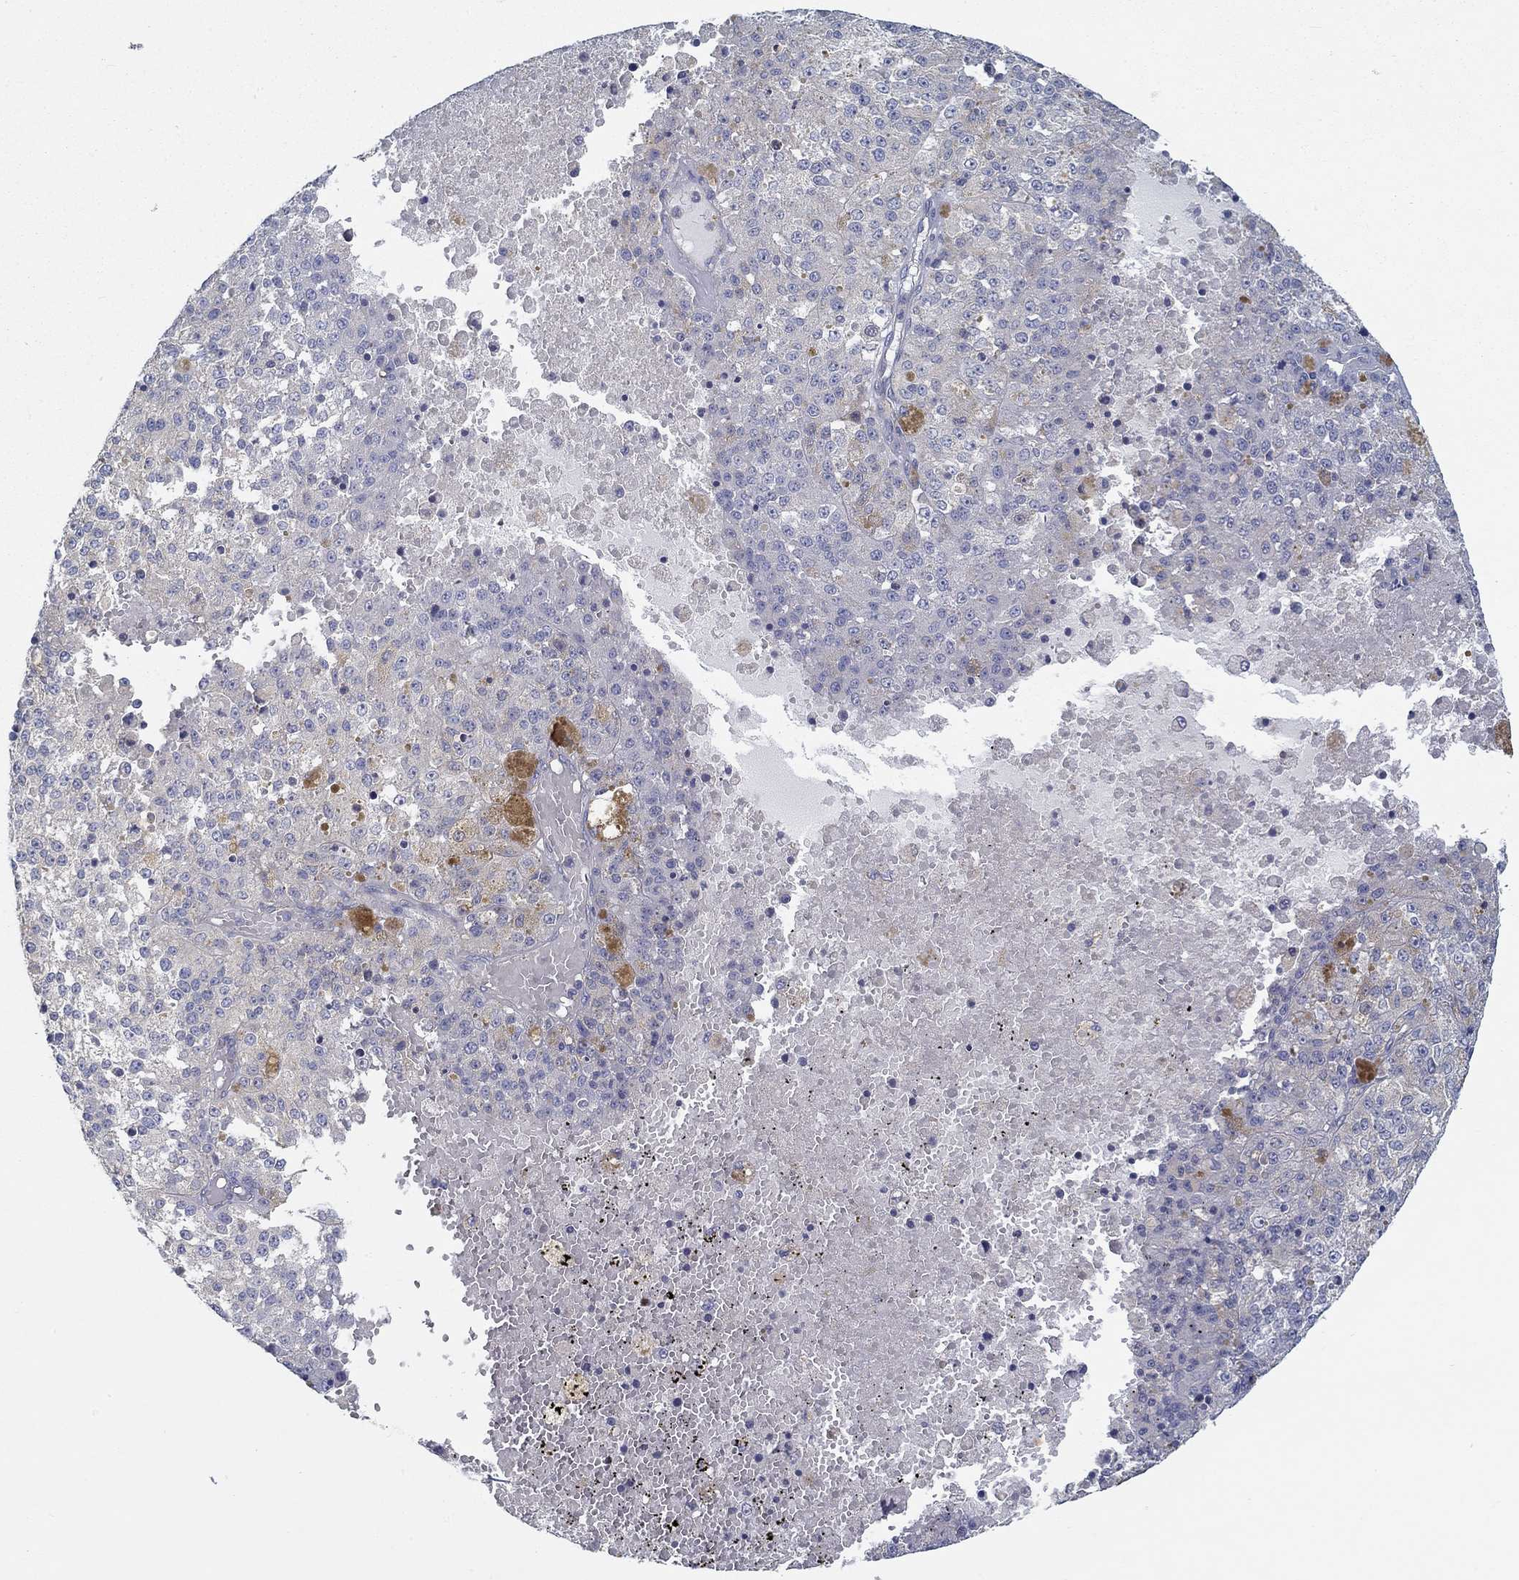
{"staining": {"intensity": "negative", "quantity": "none", "location": "none"}, "tissue": "melanoma", "cell_type": "Tumor cells", "image_type": "cancer", "snomed": [{"axis": "morphology", "description": "Malignant melanoma, Metastatic site"}, {"axis": "topography", "description": "Lymph node"}], "caption": "IHC image of neoplastic tissue: human melanoma stained with DAB (3,3'-diaminobenzidine) demonstrates no significant protein expression in tumor cells.", "gene": "BBOF1", "patient": {"sex": "female", "age": 64}}